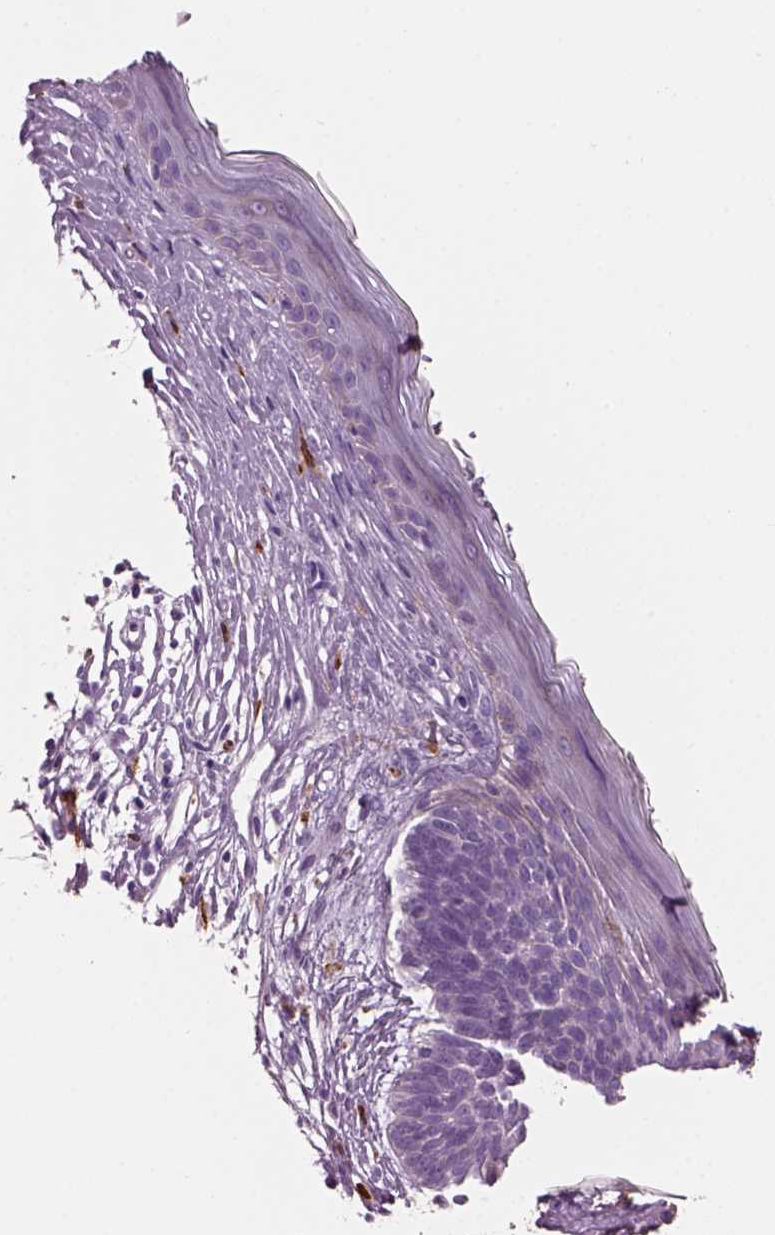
{"staining": {"intensity": "negative", "quantity": "none", "location": "none"}, "tissue": "skin cancer", "cell_type": "Tumor cells", "image_type": "cancer", "snomed": [{"axis": "morphology", "description": "Basal cell carcinoma"}, {"axis": "topography", "description": "Skin"}], "caption": "High power microscopy image of an immunohistochemistry micrograph of skin basal cell carcinoma, revealing no significant positivity in tumor cells.", "gene": "ADGRG5", "patient": {"sex": "male", "age": 85}}